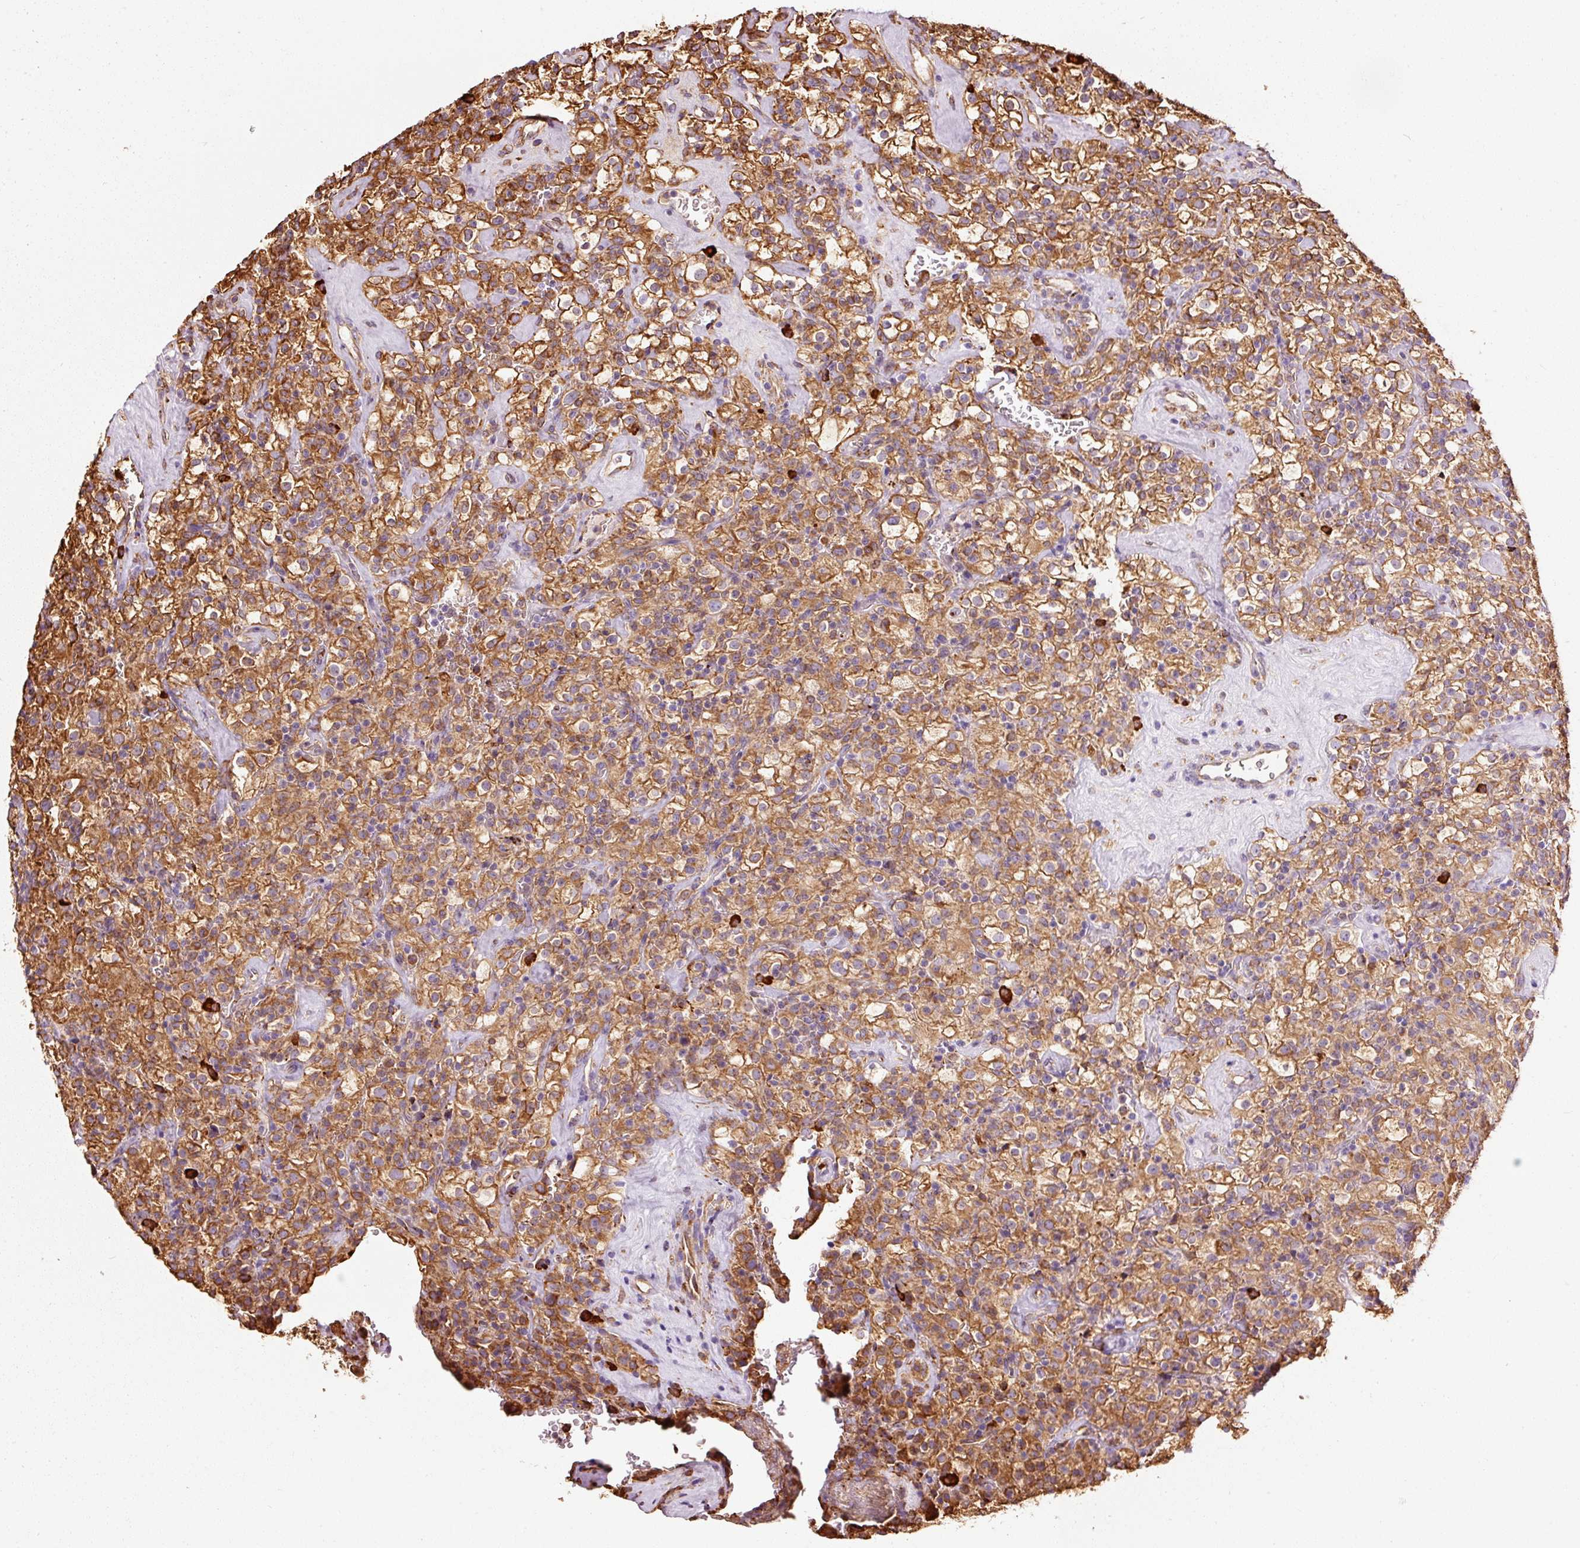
{"staining": {"intensity": "moderate", "quantity": ">75%", "location": "cytoplasmic/membranous"}, "tissue": "renal cancer", "cell_type": "Tumor cells", "image_type": "cancer", "snomed": [{"axis": "morphology", "description": "Adenocarcinoma, NOS"}, {"axis": "topography", "description": "Kidney"}], "caption": "Approximately >75% of tumor cells in human renal cancer demonstrate moderate cytoplasmic/membranous protein expression as visualized by brown immunohistochemical staining.", "gene": "KLC1", "patient": {"sex": "female", "age": 74}}